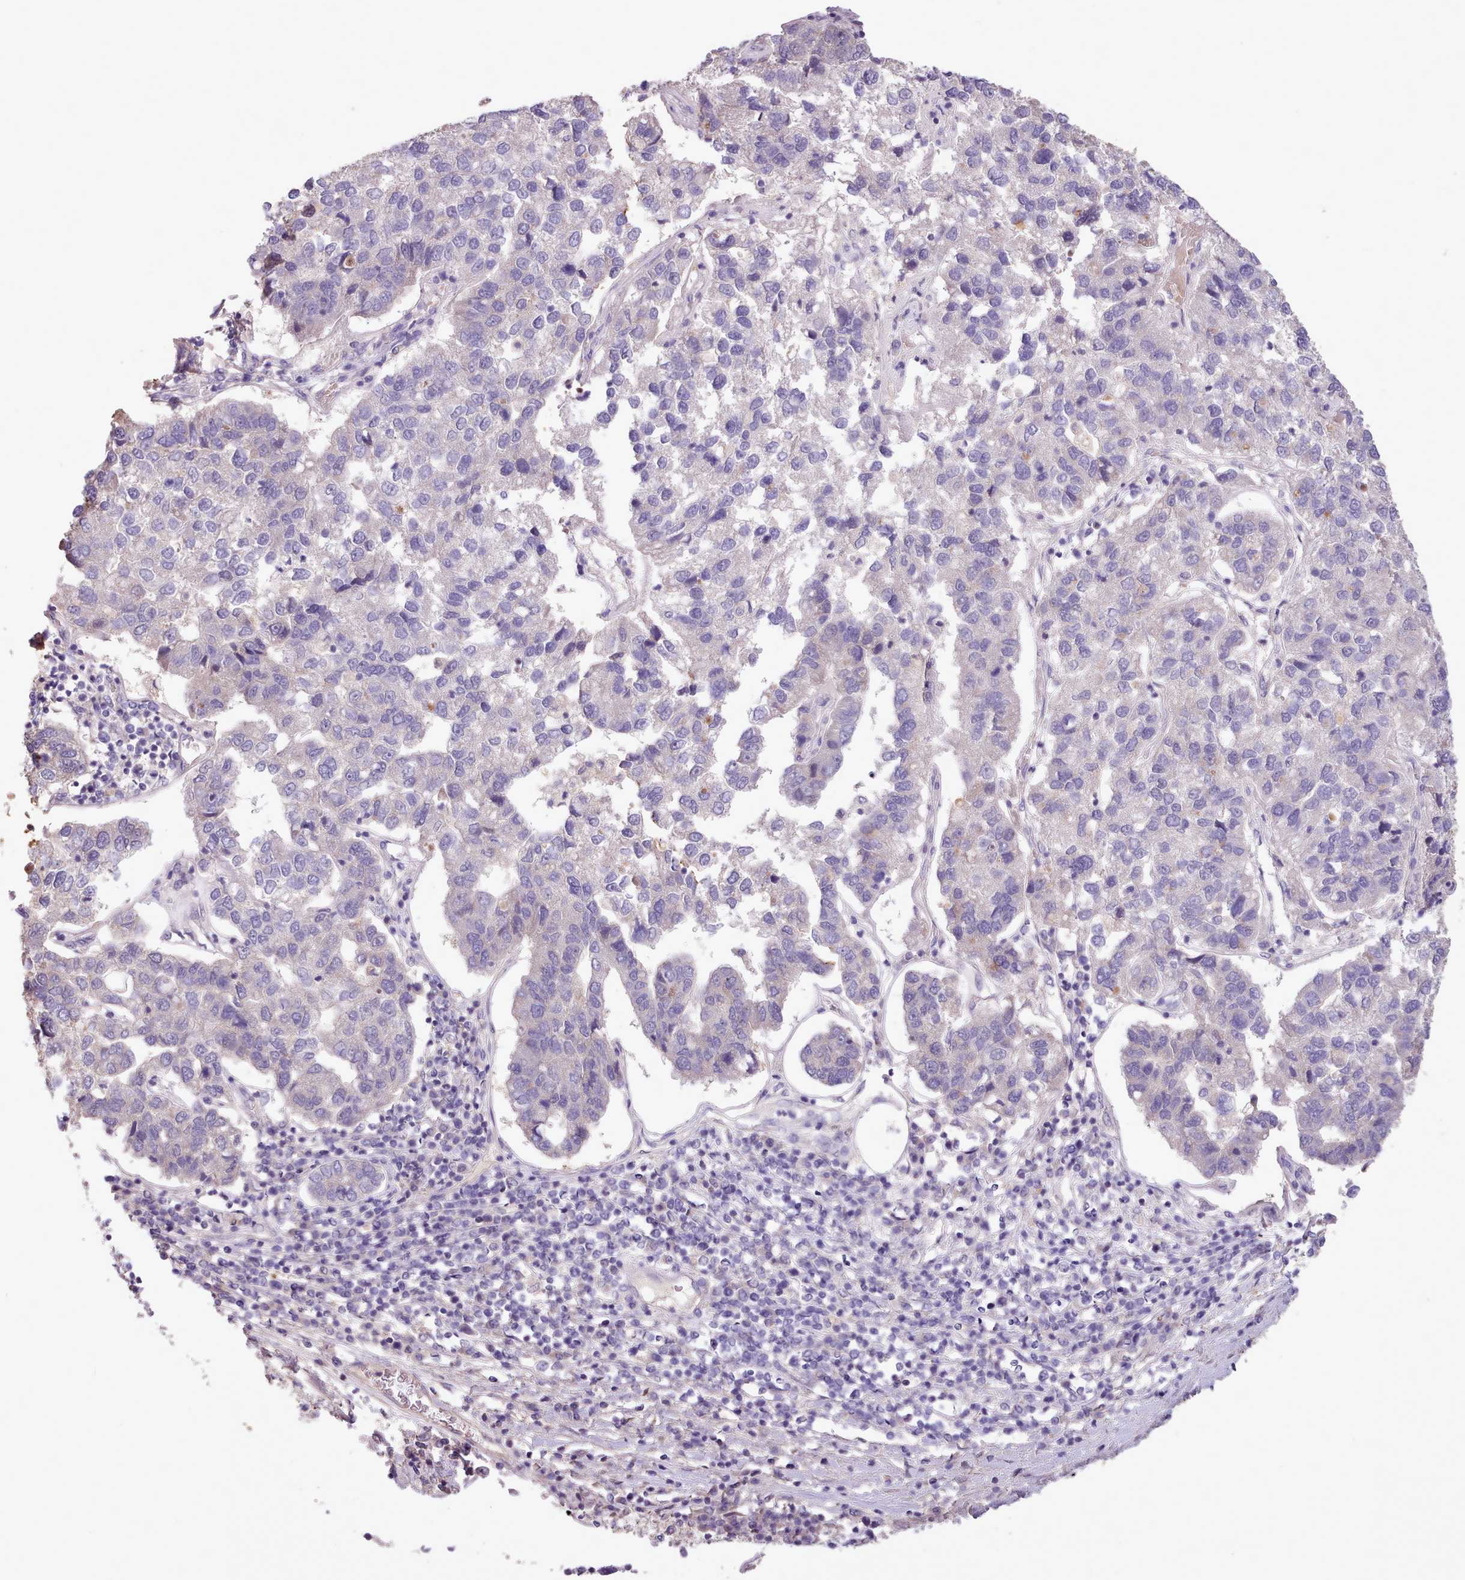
{"staining": {"intensity": "negative", "quantity": "none", "location": "none"}, "tissue": "pancreatic cancer", "cell_type": "Tumor cells", "image_type": "cancer", "snomed": [{"axis": "morphology", "description": "Adenocarcinoma, NOS"}, {"axis": "topography", "description": "Pancreas"}], "caption": "This histopathology image is of pancreatic cancer (adenocarcinoma) stained with IHC to label a protein in brown with the nuclei are counter-stained blue. There is no expression in tumor cells. (DAB immunohistochemistry with hematoxylin counter stain).", "gene": "ZNF607", "patient": {"sex": "female", "age": 61}}